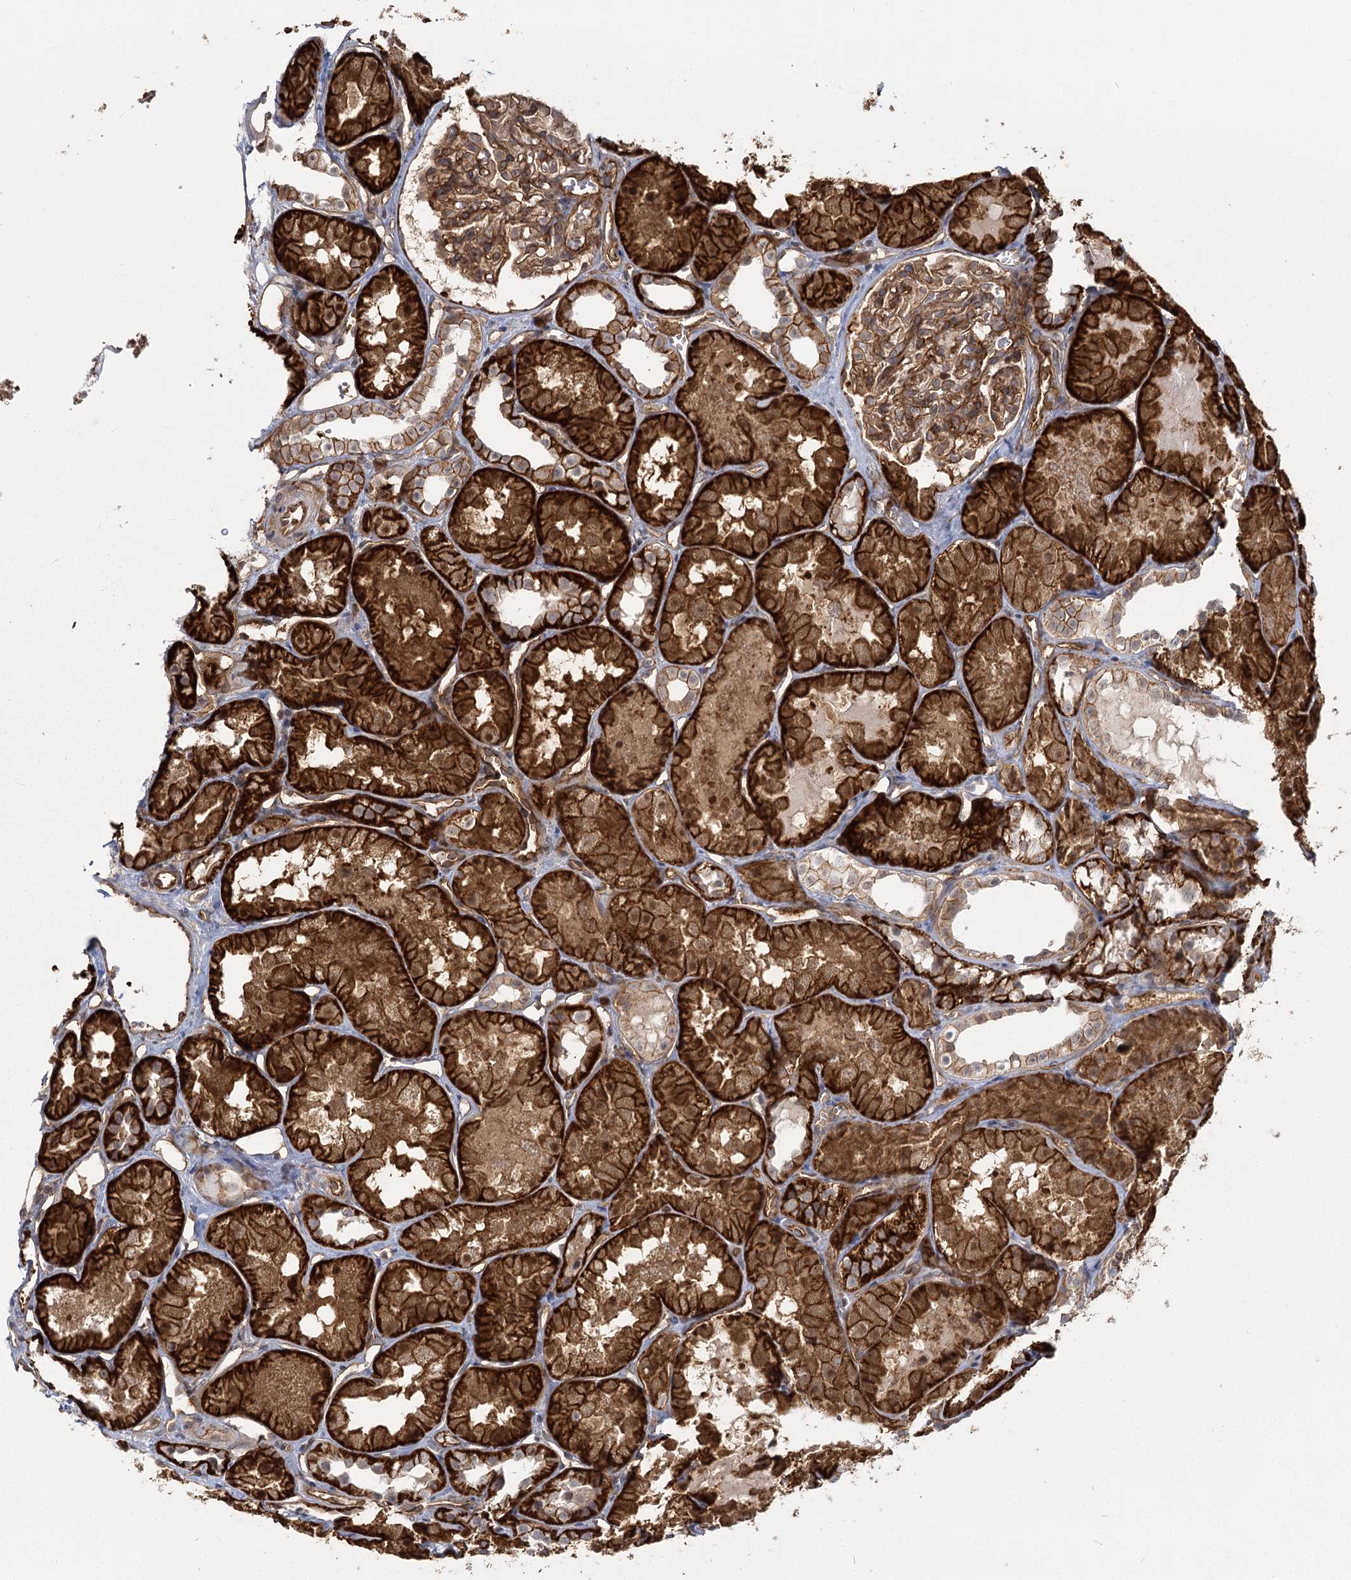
{"staining": {"intensity": "weak", "quantity": ">75%", "location": "cytoplasmic/membranous"}, "tissue": "kidney", "cell_type": "Cells in glomeruli", "image_type": "normal", "snomed": [{"axis": "morphology", "description": "Normal tissue, NOS"}, {"axis": "topography", "description": "Kidney"}], "caption": "High-power microscopy captured an immunohistochemistry (IHC) histopathology image of unremarkable kidney, revealing weak cytoplasmic/membranous staining in about >75% of cells in glomeruli.", "gene": "RPP14", "patient": {"sex": "male", "age": 16}}